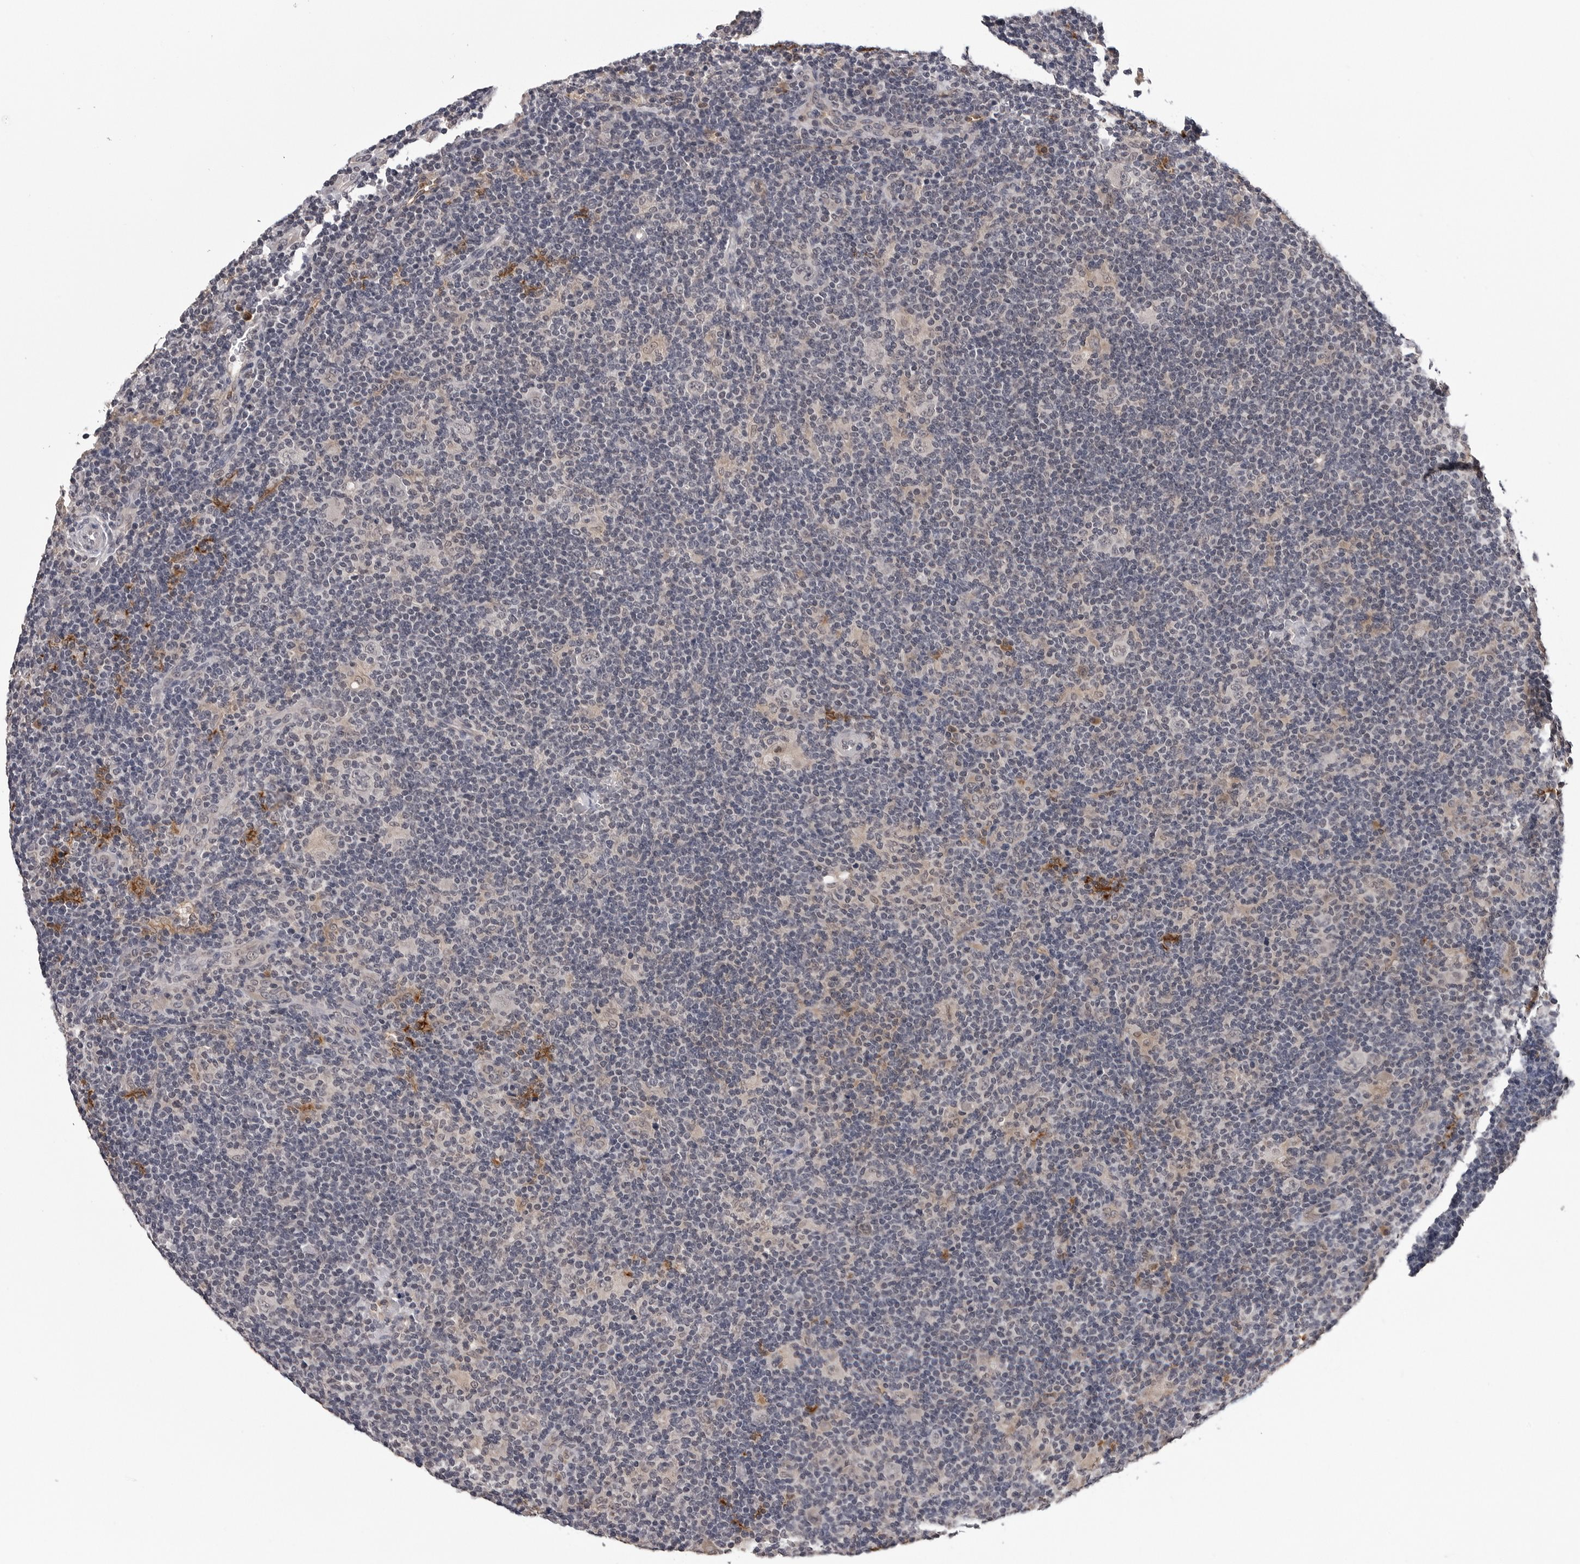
{"staining": {"intensity": "negative", "quantity": "none", "location": "none"}, "tissue": "lymphoma", "cell_type": "Tumor cells", "image_type": "cancer", "snomed": [{"axis": "morphology", "description": "Hodgkin's disease, NOS"}, {"axis": "topography", "description": "Lymph node"}], "caption": "There is no significant staining in tumor cells of Hodgkin's disease. (Stains: DAB (3,3'-diaminobenzidine) IHC with hematoxylin counter stain, Microscopy: brightfield microscopy at high magnification).", "gene": "TRMT13", "patient": {"sex": "female", "age": 57}}